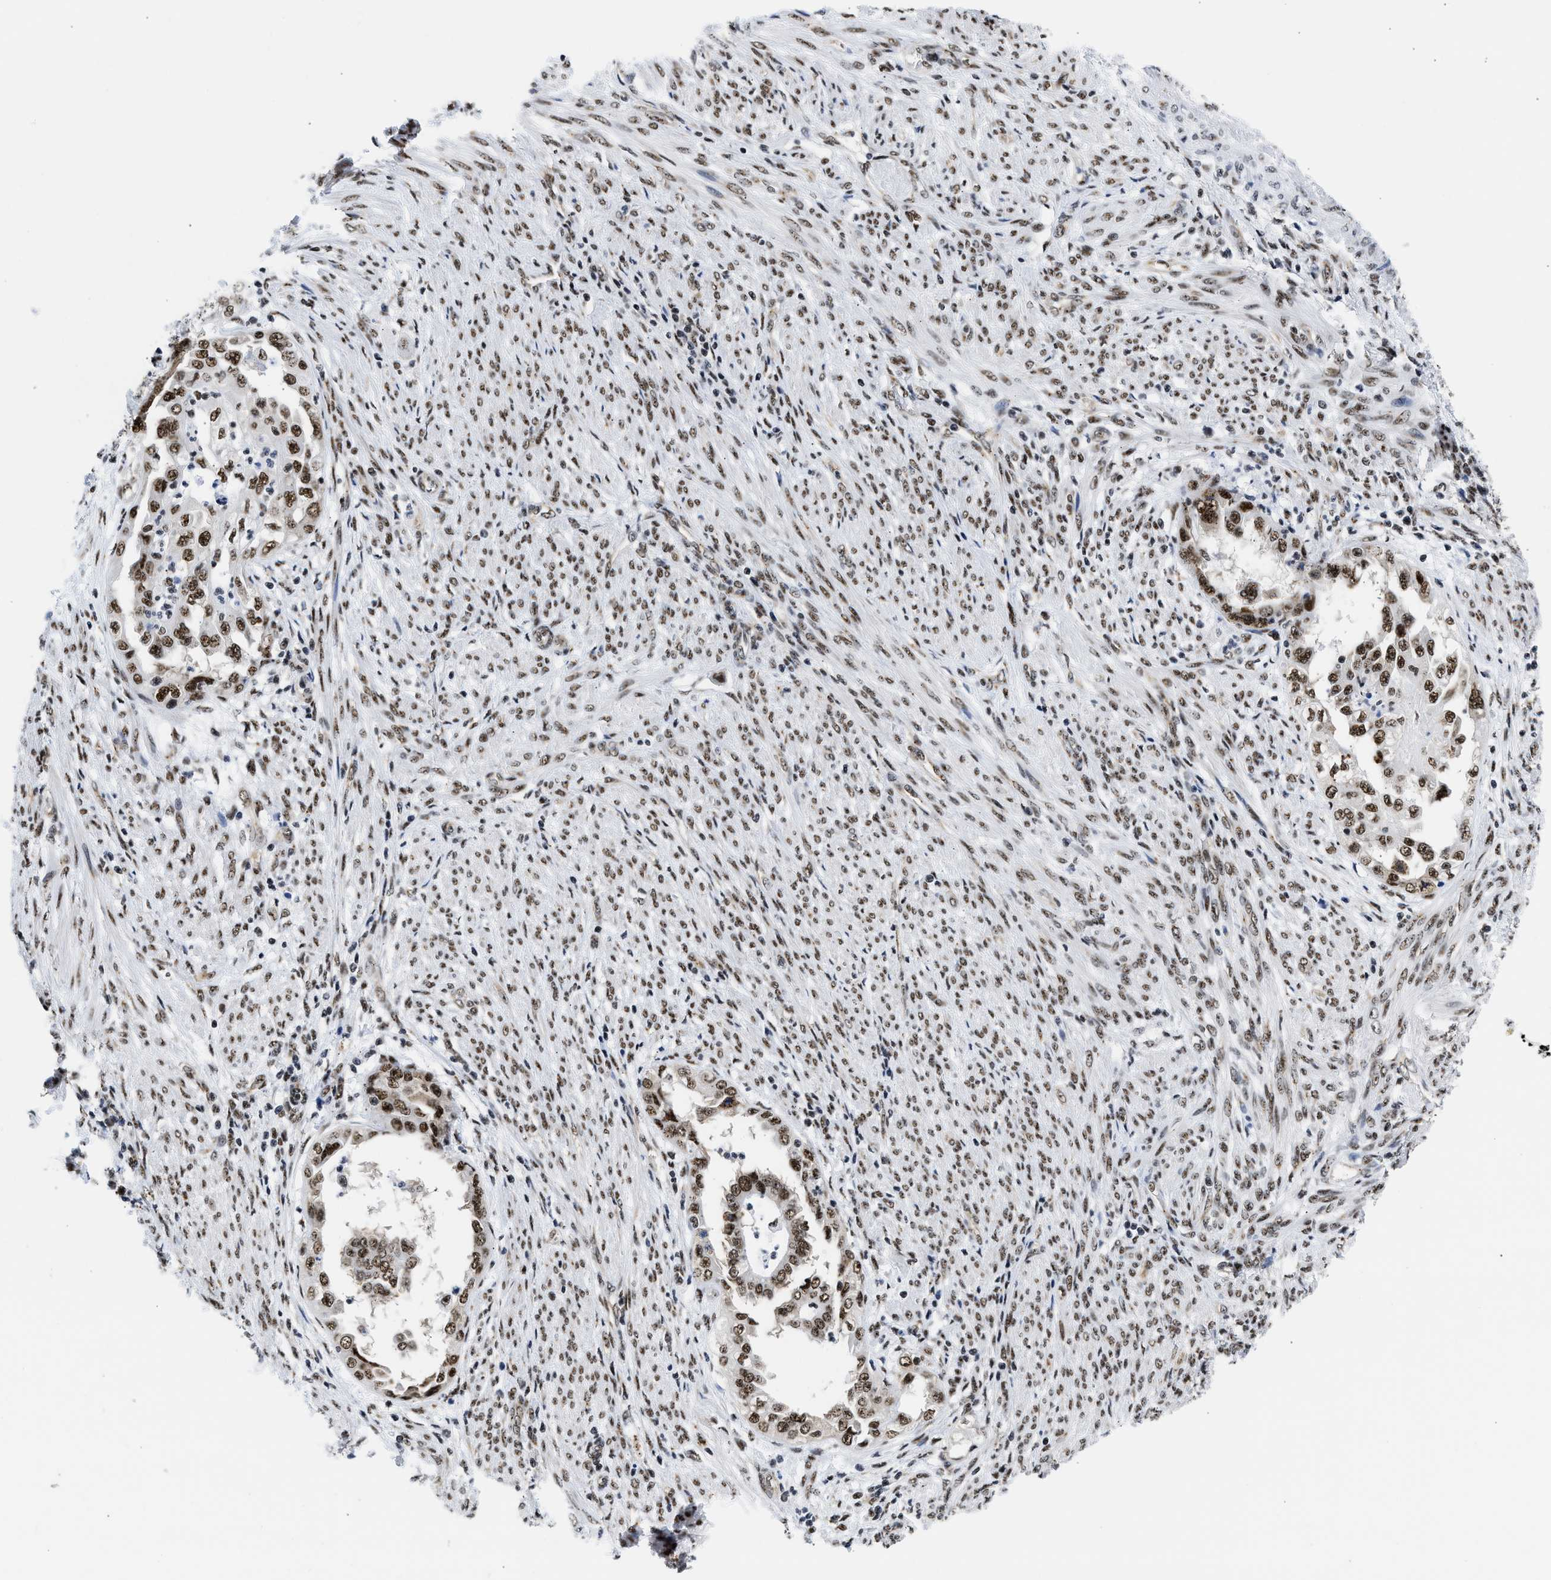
{"staining": {"intensity": "strong", "quantity": ">75%", "location": "nuclear"}, "tissue": "endometrial cancer", "cell_type": "Tumor cells", "image_type": "cancer", "snomed": [{"axis": "morphology", "description": "Adenocarcinoma, NOS"}, {"axis": "topography", "description": "Endometrium"}], "caption": "There is high levels of strong nuclear expression in tumor cells of adenocarcinoma (endometrial), as demonstrated by immunohistochemical staining (brown color).", "gene": "RBM8A", "patient": {"sex": "female", "age": 85}}